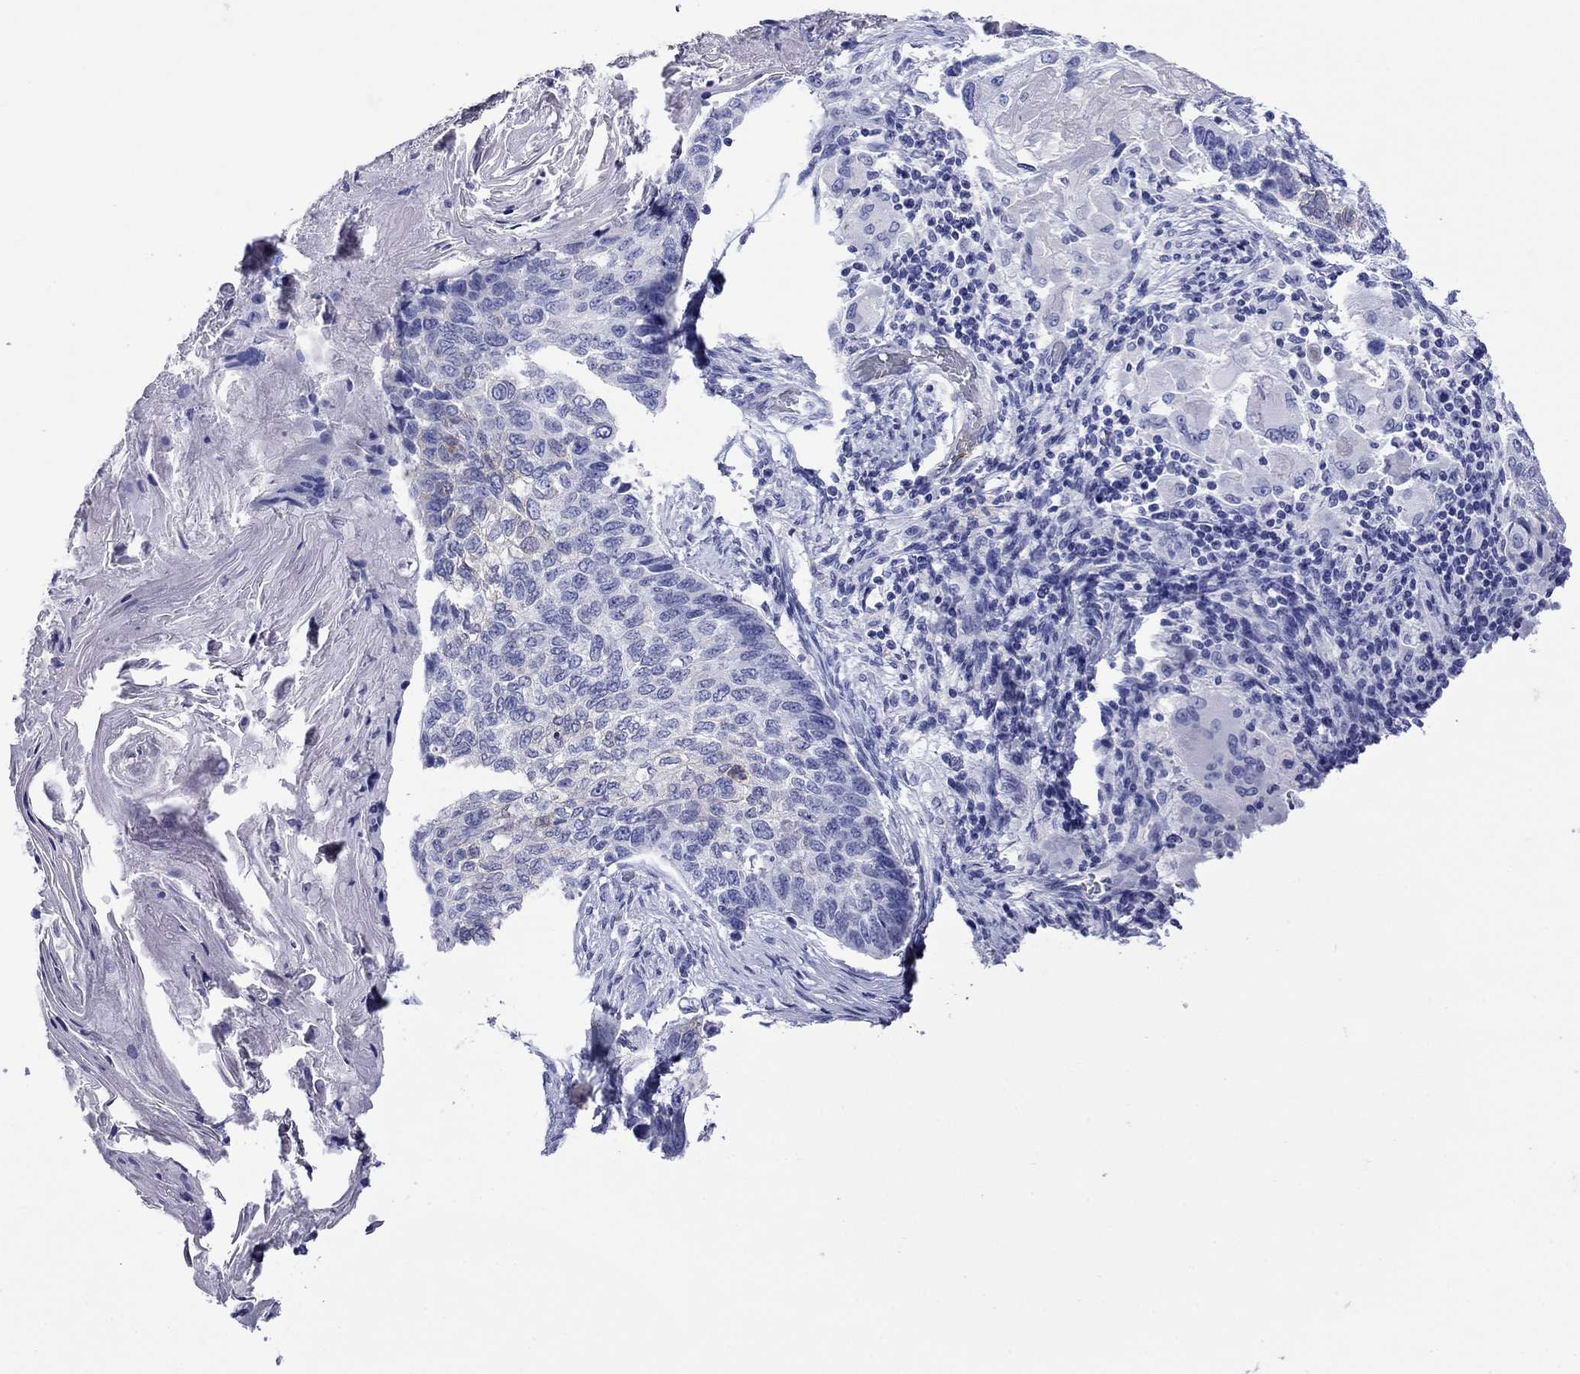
{"staining": {"intensity": "negative", "quantity": "none", "location": "none"}, "tissue": "lung cancer", "cell_type": "Tumor cells", "image_type": "cancer", "snomed": [{"axis": "morphology", "description": "Squamous cell carcinoma, NOS"}, {"axis": "topography", "description": "Lung"}], "caption": "A histopathology image of lung cancer stained for a protein displays no brown staining in tumor cells. (Stains: DAB (3,3'-diaminobenzidine) immunohistochemistry (IHC) with hematoxylin counter stain, Microscopy: brightfield microscopy at high magnification).", "gene": "ROM1", "patient": {"sex": "male", "age": 69}}